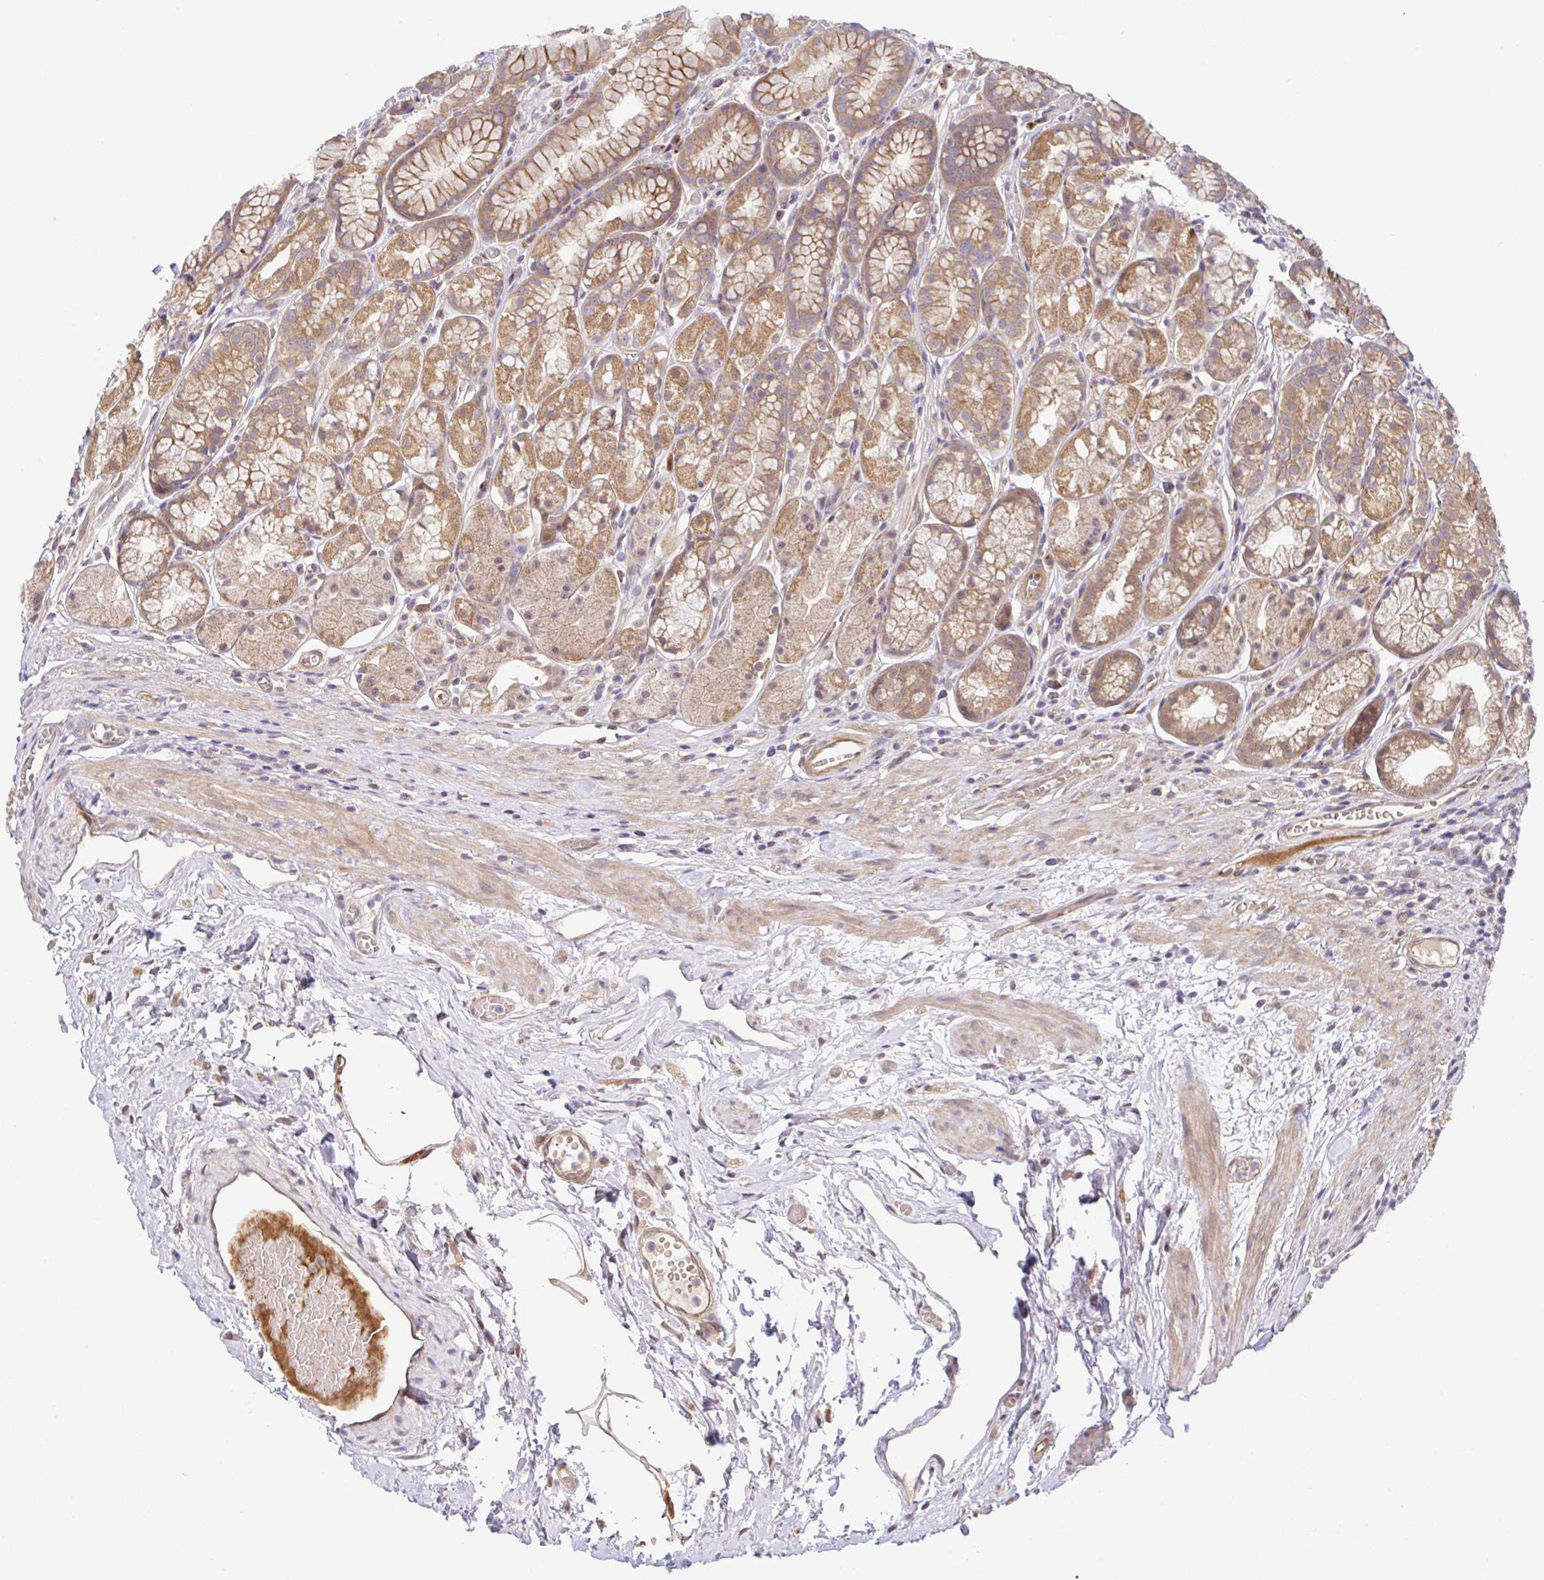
{"staining": {"intensity": "moderate", "quantity": "25%-75%", "location": "cytoplasmic/membranous"}, "tissue": "stomach", "cell_type": "Glandular cells", "image_type": "normal", "snomed": [{"axis": "morphology", "description": "Normal tissue, NOS"}, {"axis": "topography", "description": "Smooth muscle"}, {"axis": "topography", "description": "Stomach"}], "caption": "An IHC image of normal tissue is shown. Protein staining in brown highlights moderate cytoplasmic/membranous positivity in stomach within glandular cells. (IHC, brightfield microscopy, high magnification).", "gene": "UBE4A", "patient": {"sex": "male", "age": 70}}